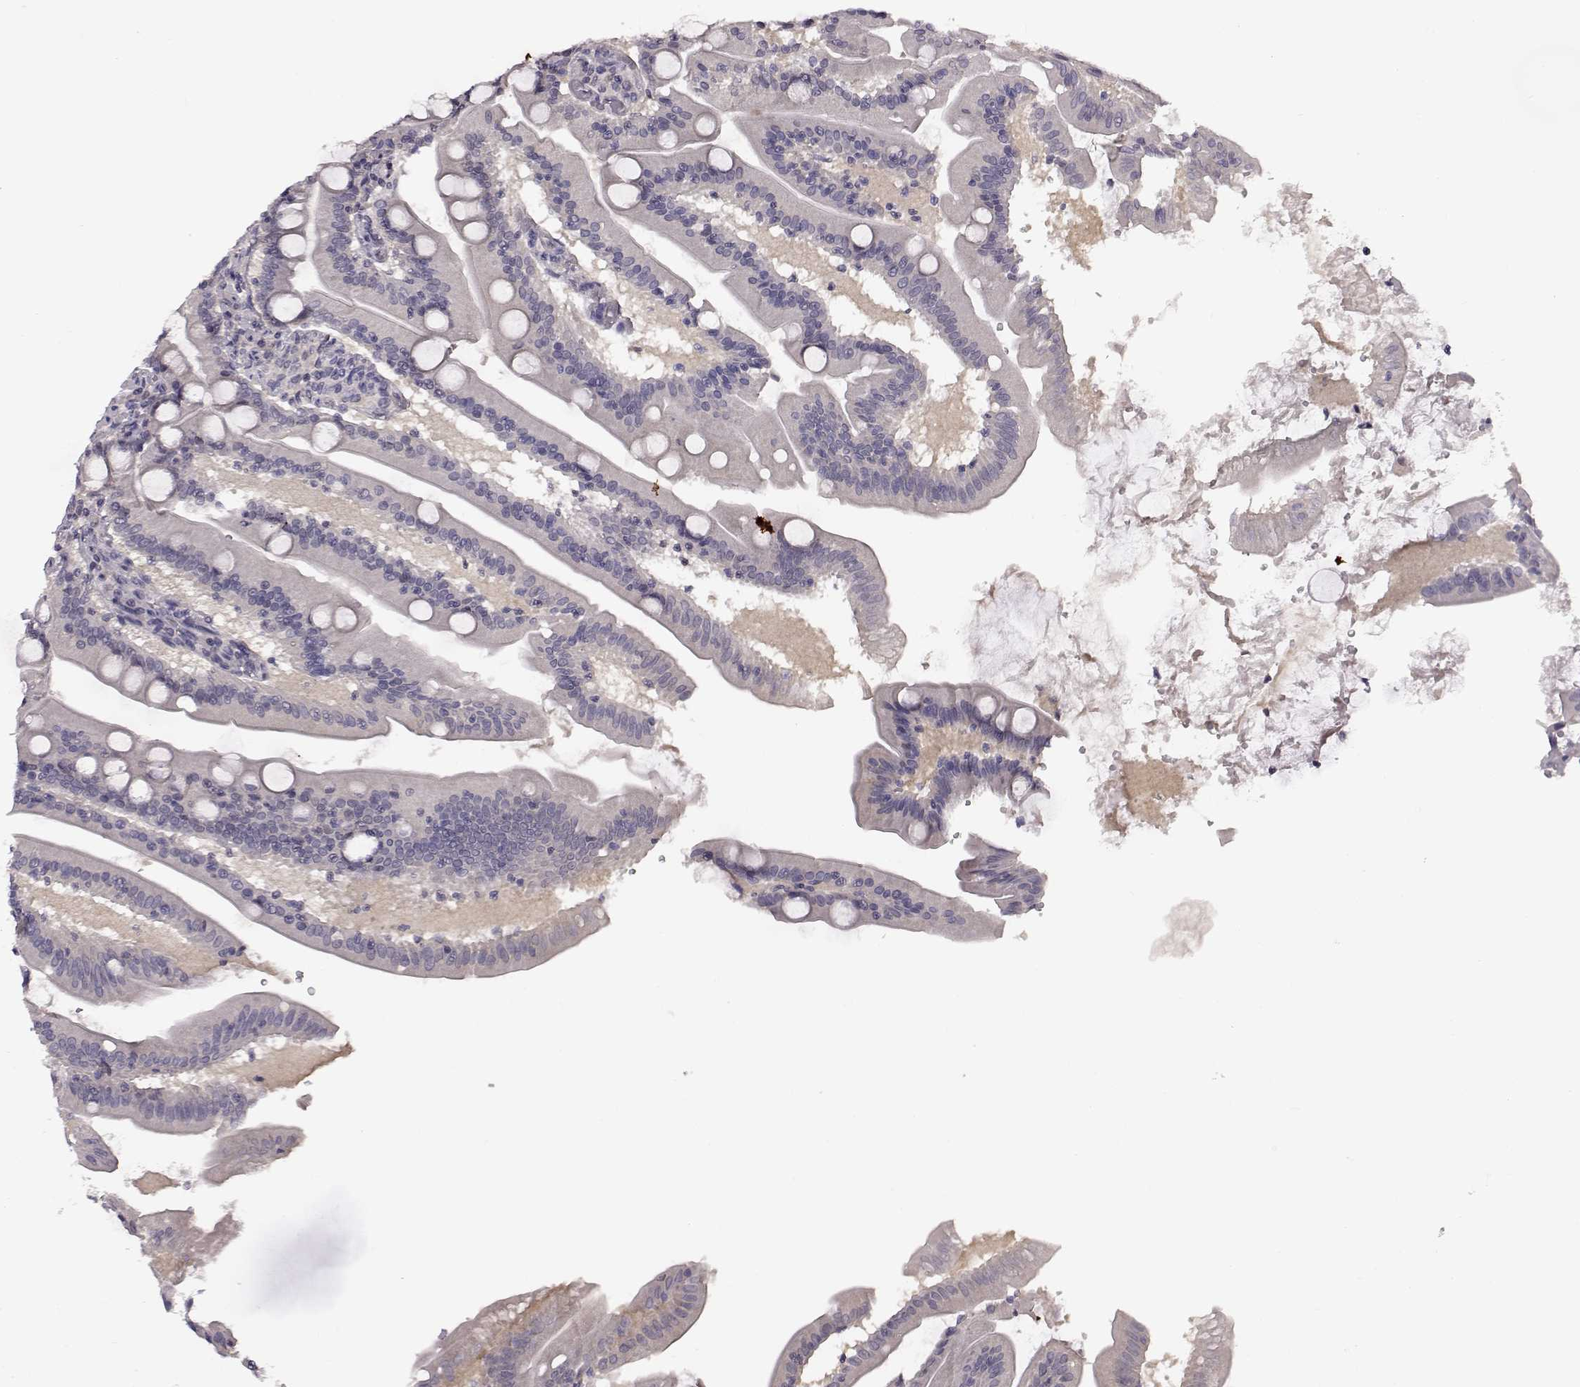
{"staining": {"intensity": "weak", "quantity": "<25%", "location": "cytoplasmic/membranous"}, "tissue": "small intestine", "cell_type": "Glandular cells", "image_type": "normal", "snomed": [{"axis": "morphology", "description": "Normal tissue, NOS"}, {"axis": "topography", "description": "Small intestine"}], "caption": "Immunohistochemistry (IHC) of unremarkable small intestine exhibits no expression in glandular cells.", "gene": "C10orf62", "patient": {"sex": "male", "age": 37}}